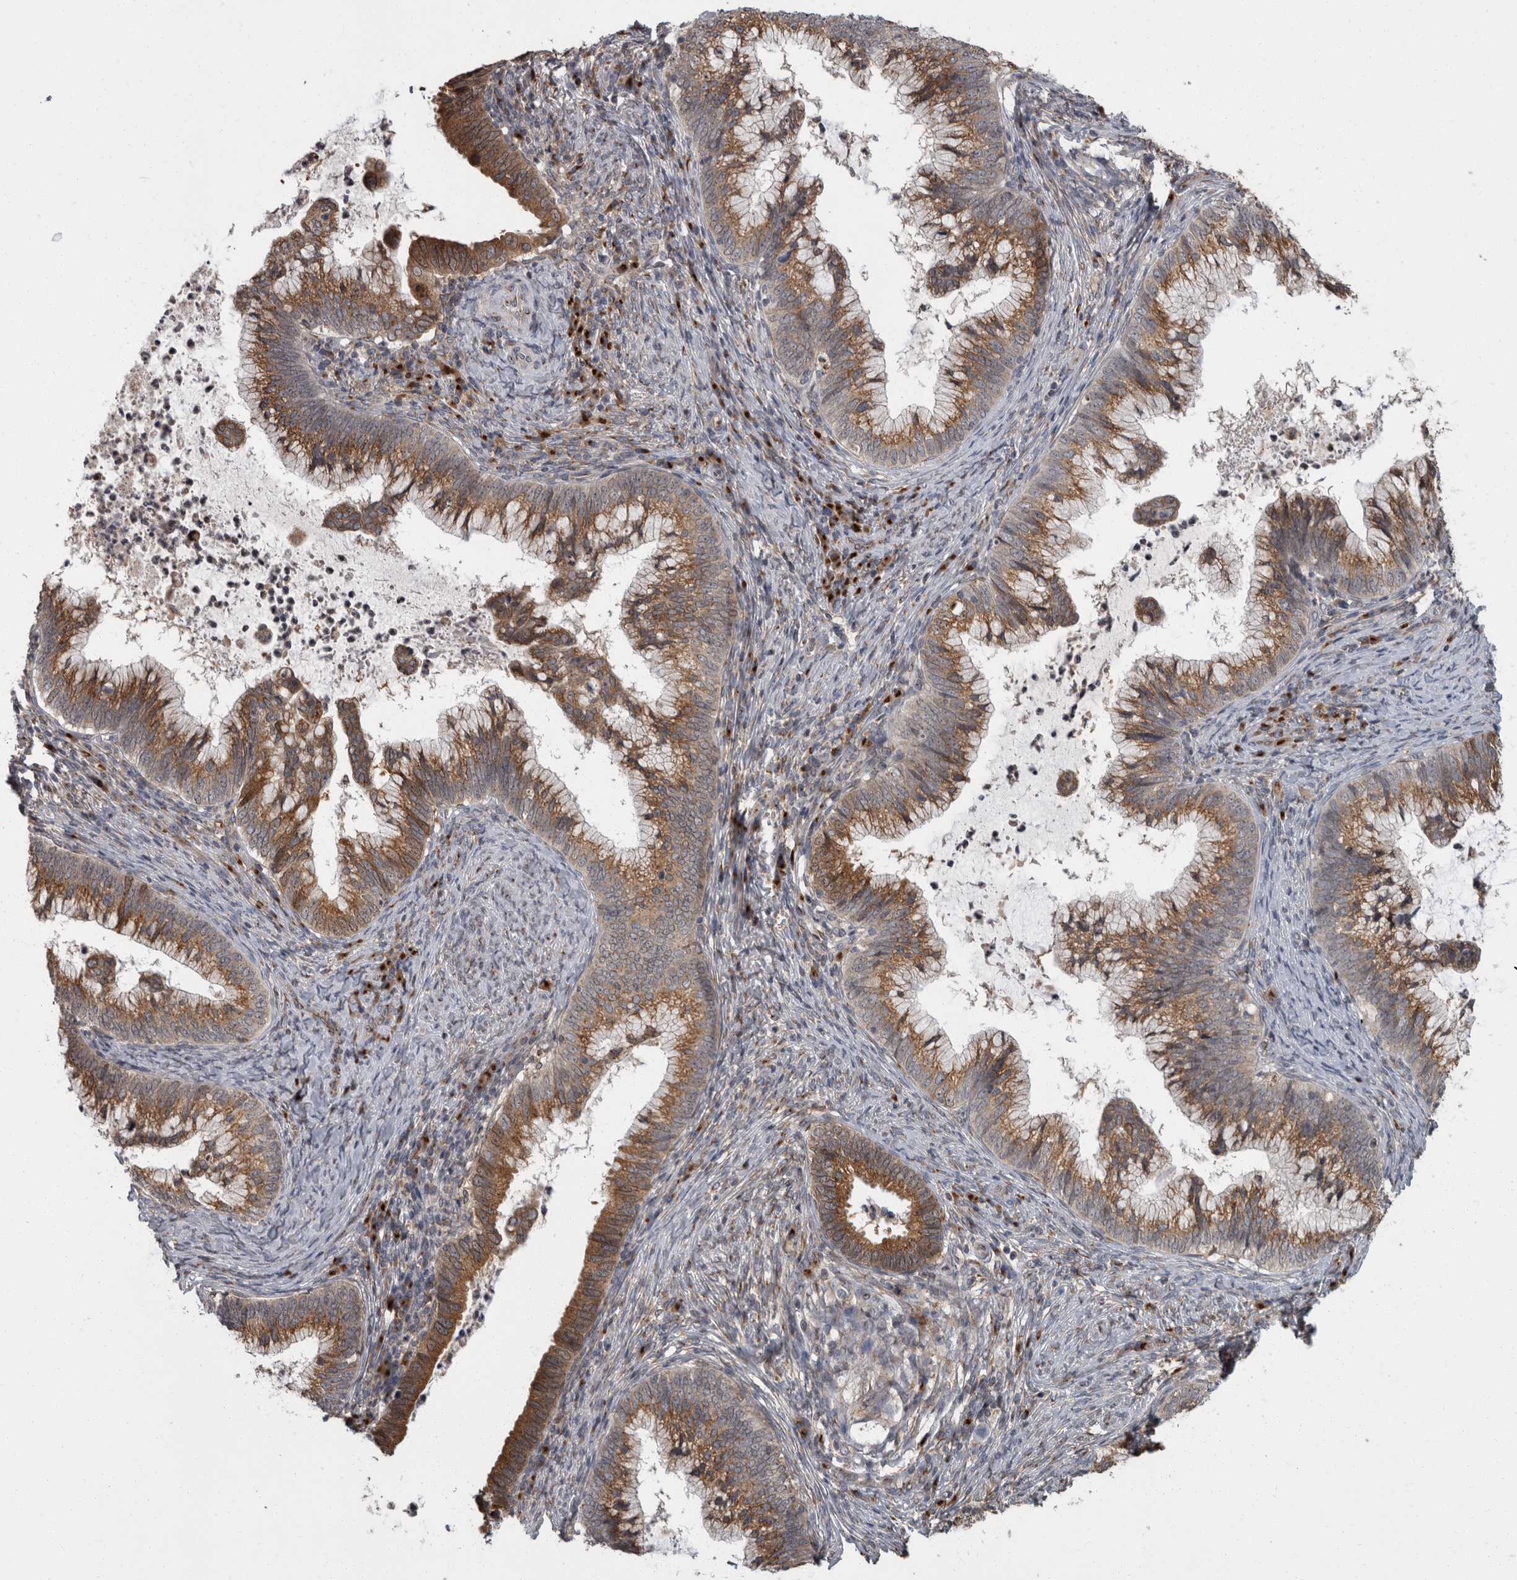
{"staining": {"intensity": "moderate", "quantity": ">75%", "location": "cytoplasmic/membranous"}, "tissue": "cervical cancer", "cell_type": "Tumor cells", "image_type": "cancer", "snomed": [{"axis": "morphology", "description": "Adenocarcinoma, NOS"}, {"axis": "topography", "description": "Cervix"}], "caption": "IHC micrograph of neoplastic tissue: human cervical adenocarcinoma stained using immunohistochemistry shows medium levels of moderate protein expression localized specifically in the cytoplasmic/membranous of tumor cells, appearing as a cytoplasmic/membranous brown color.", "gene": "LMAN2L", "patient": {"sex": "female", "age": 36}}